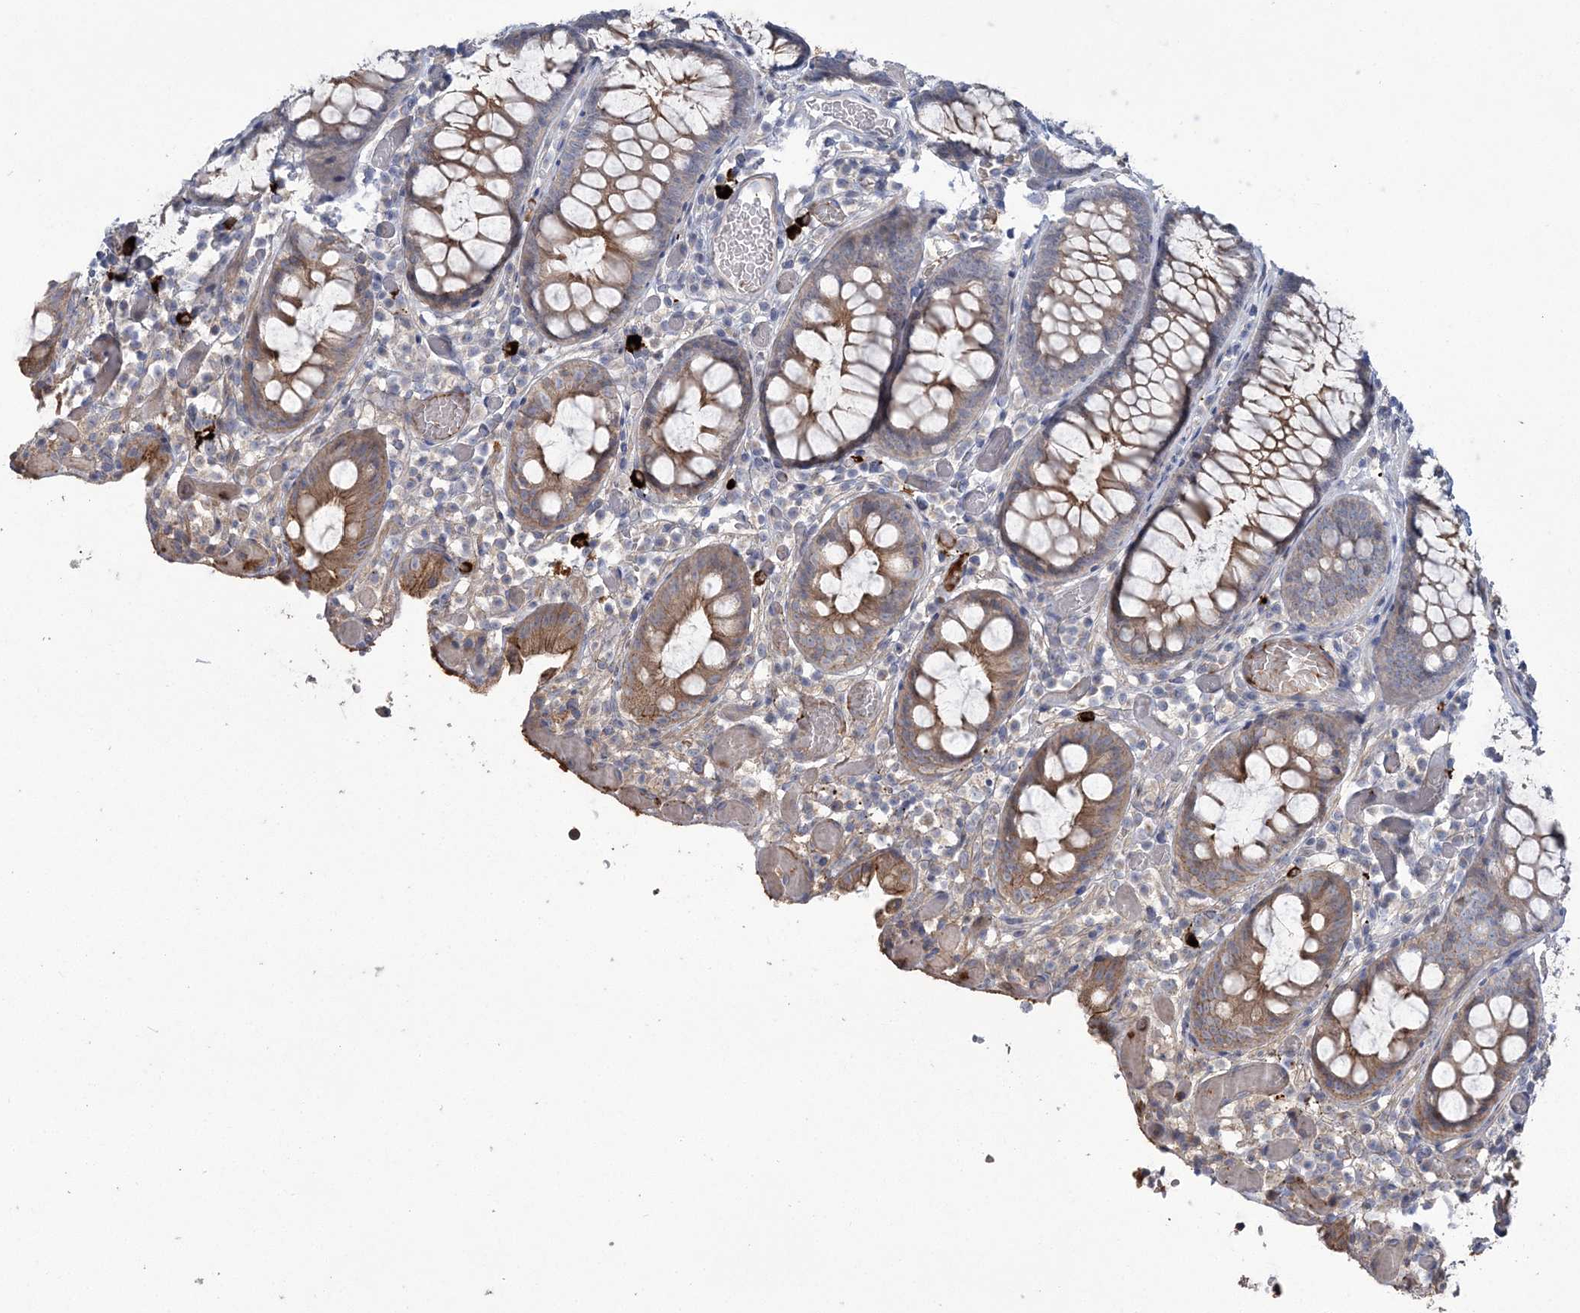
{"staining": {"intensity": "weak", "quantity": "25%-75%", "location": "cytoplasmic/membranous"}, "tissue": "colon", "cell_type": "Endothelial cells", "image_type": "normal", "snomed": [{"axis": "morphology", "description": "Normal tissue, NOS"}, {"axis": "topography", "description": "Colon"}], "caption": "A micrograph showing weak cytoplasmic/membranous expression in approximately 25%-75% of endothelial cells in benign colon, as visualized by brown immunohistochemical staining.", "gene": "WBP1L", "patient": {"sex": "male", "age": 14}}